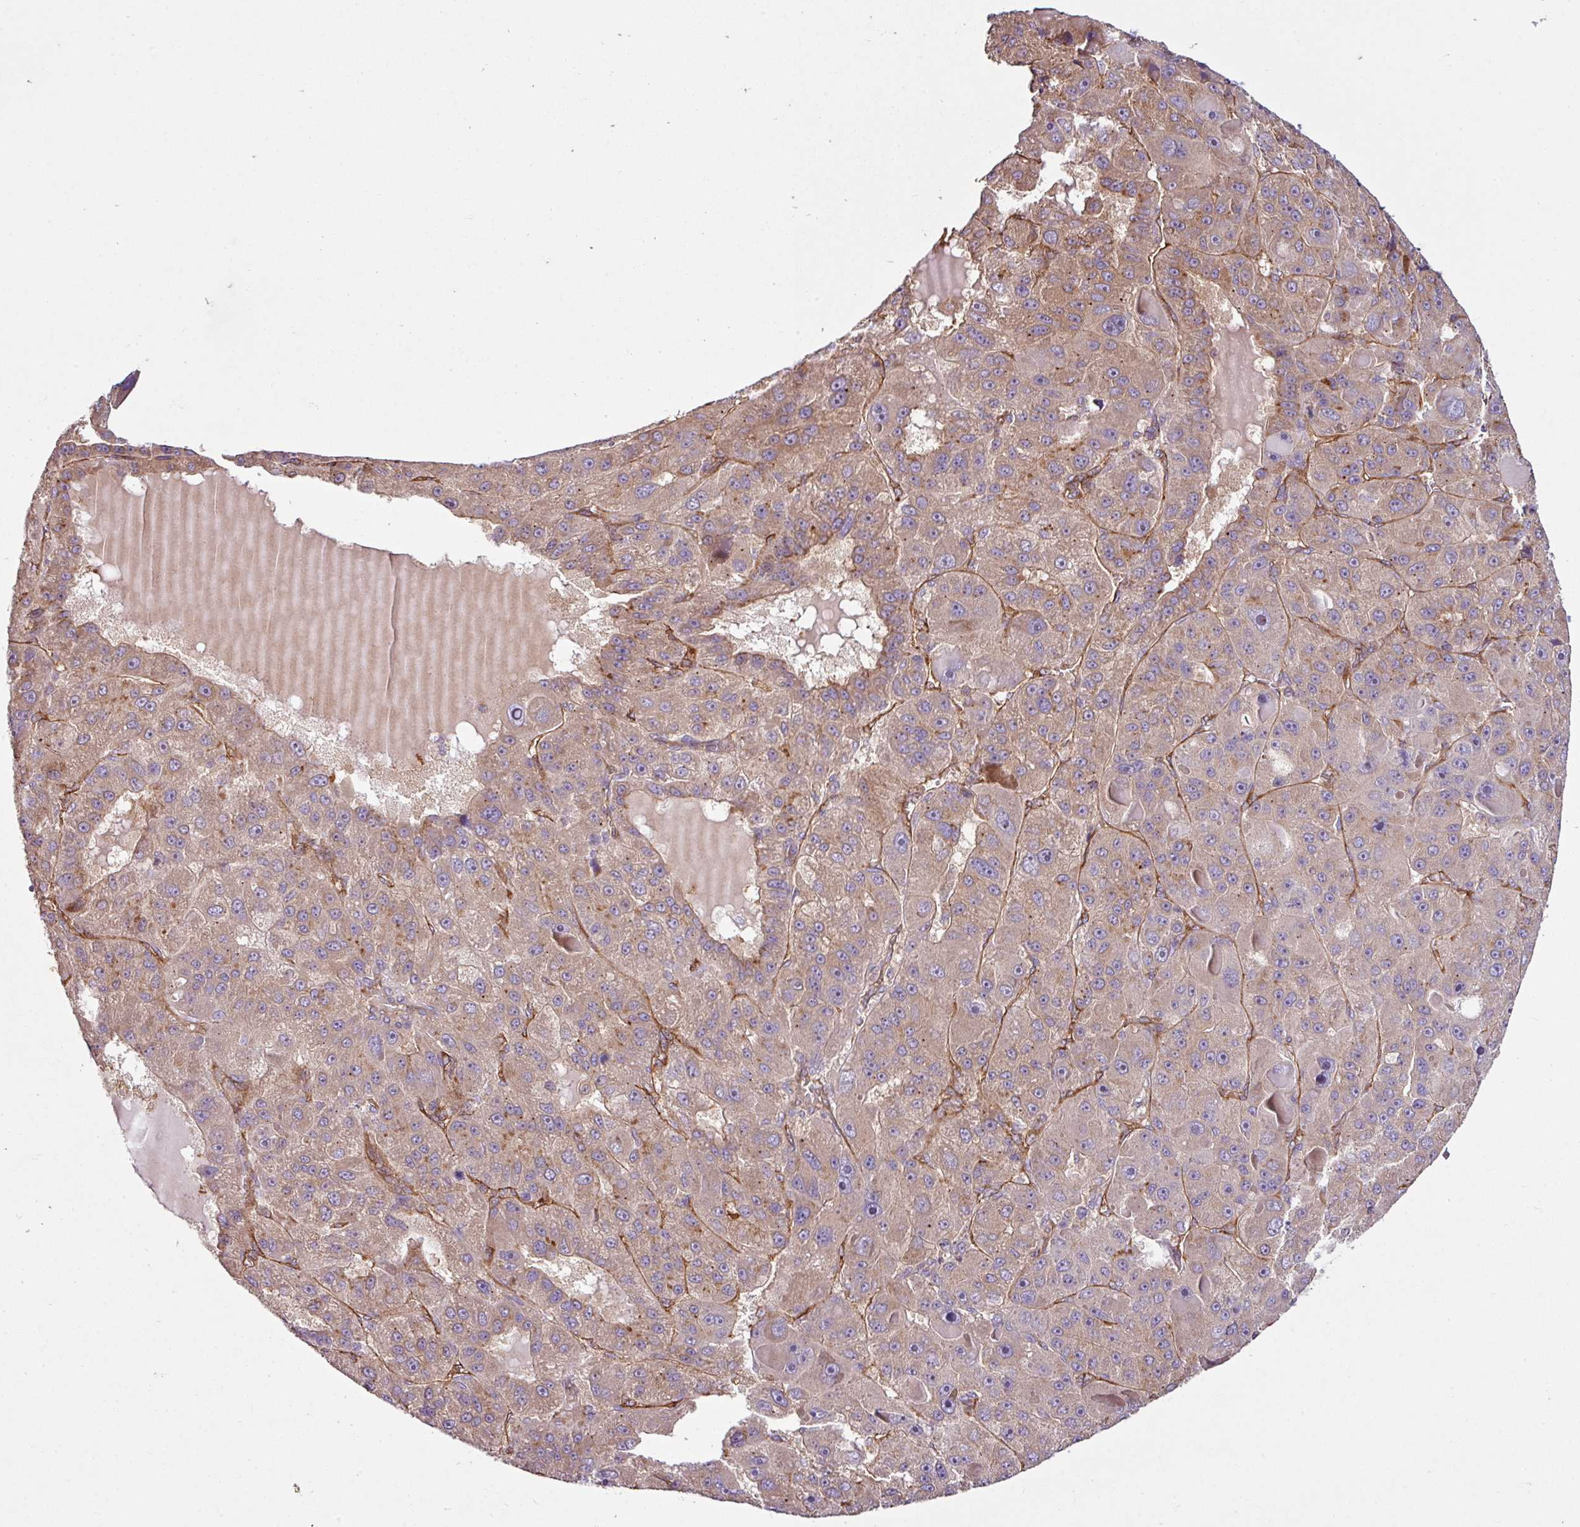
{"staining": {"intensity": "moderate", "quantity": ">75%", "location": "cytoplasmic/membranous"}, "tissue": "liver cancer", "cell_type": "Tumor cells", "image_type": "cancer", "snomed": [{"axis": "morphology", "description": "Carcinoma, Hepatocellular, NOS"}, {"axis": "topography", "description": "Liver"}], "caption": "IHC histopathology image of liver hepatocellular carcinoma stained for a protein (brown), which reveals medium levels of moderate cytoplasmic/membranous staining in about >75% of tumor cells.", "gene": "ZNF106", "patient": {"sex": "male", "age": 76}}